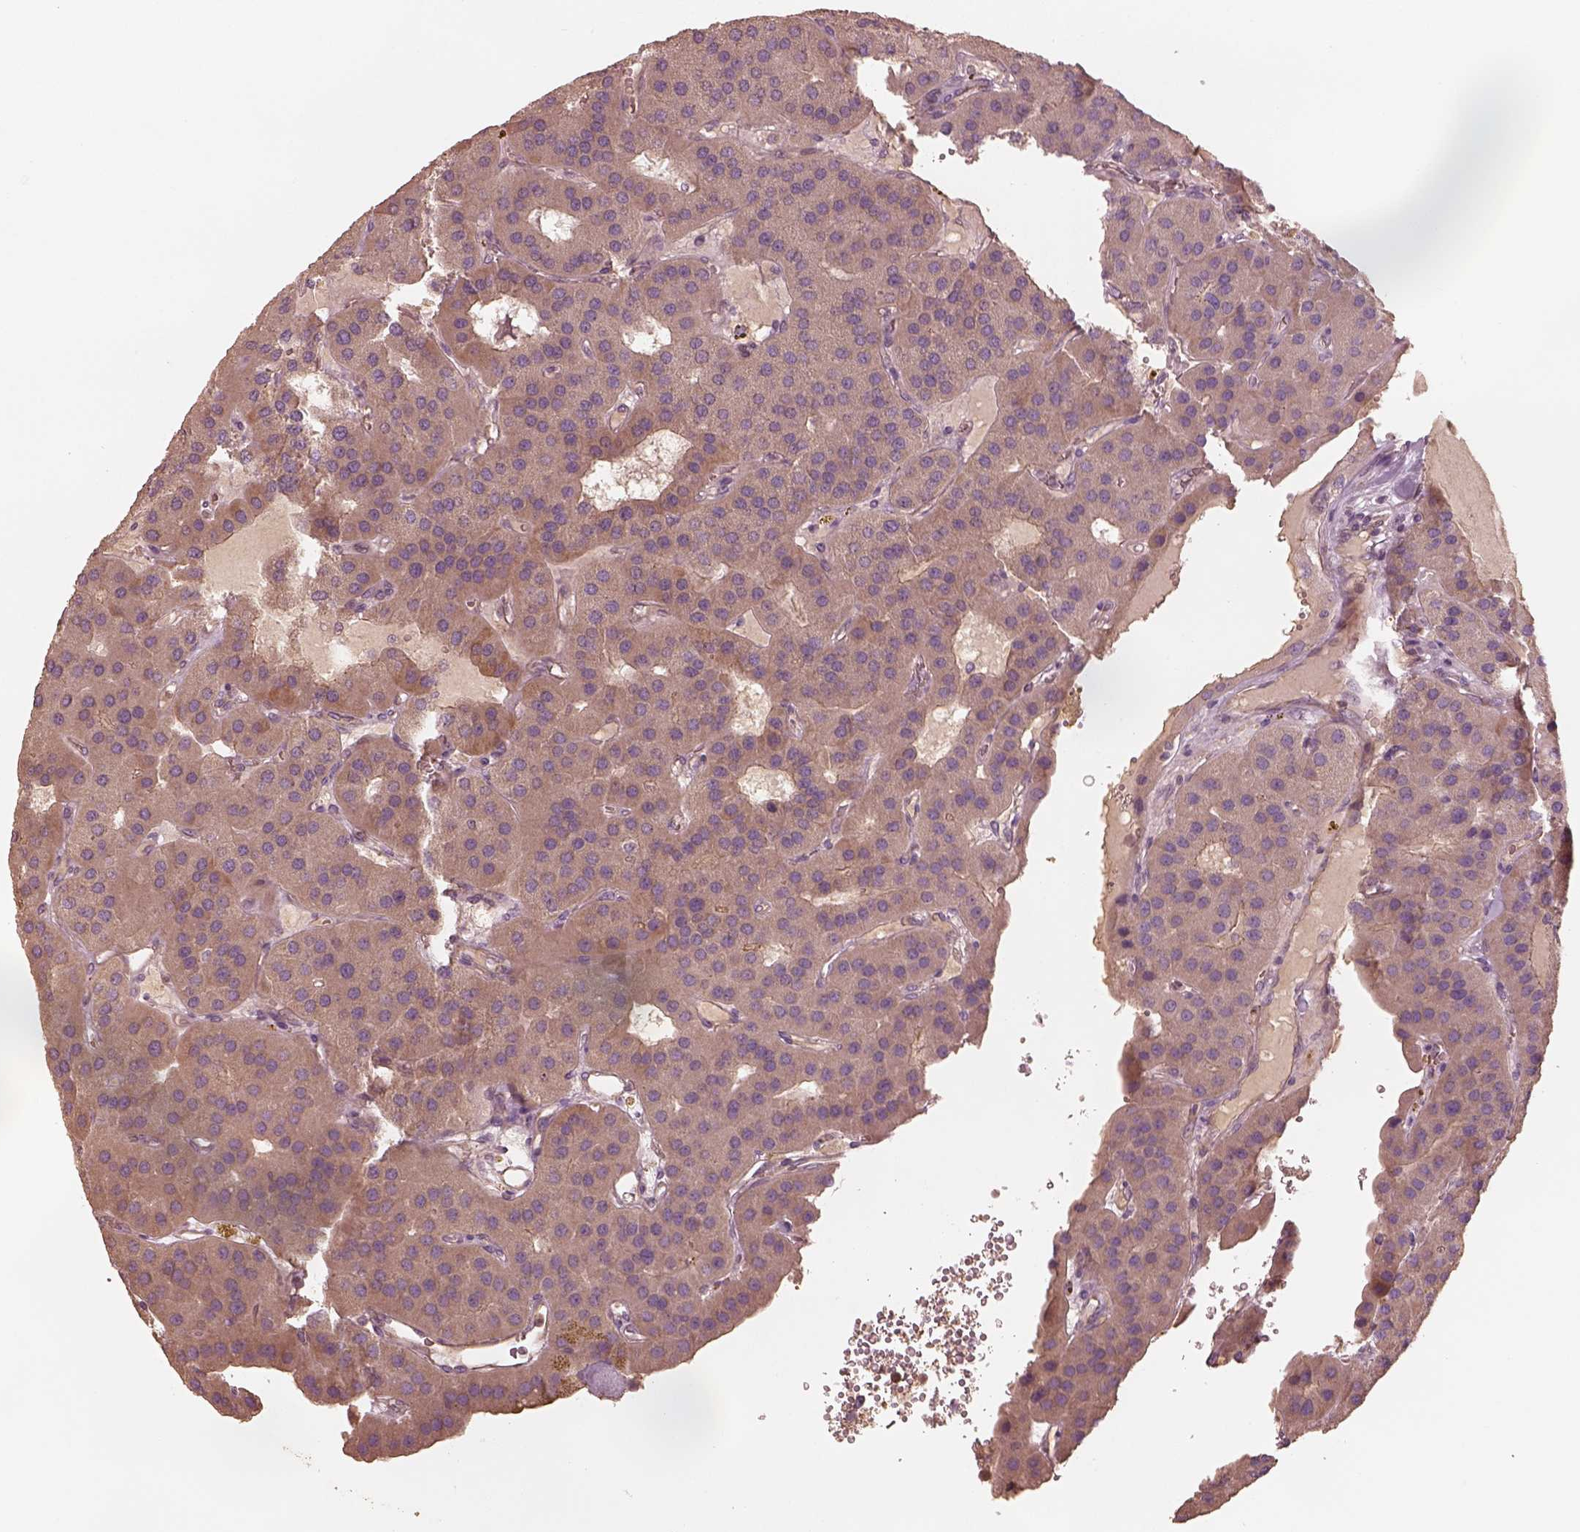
{"staining": {"intensity": "weak", "quantity": ">75%", "location": "cytoplasmic/membranous"}, "tissue": "parathyroid gland", "cell_type": "Glandular cells", "image_type": "normal", "snomed": [{"axis": "morphology", "description": "Normal tissue, NOS"}, {"axis": "morphology", "description": "Adenoma, NOS"}, {"axis": "topography", "description": "Parathyroid gland"}], "caption": "The image reveals staining of unremarkable parathyroid gland, revealing weak cytoplasmic/membranous protein expression (brown color) within glandular cells.", "gene": "OTOGL", "patient": {"sex": "female", "age": 86}}